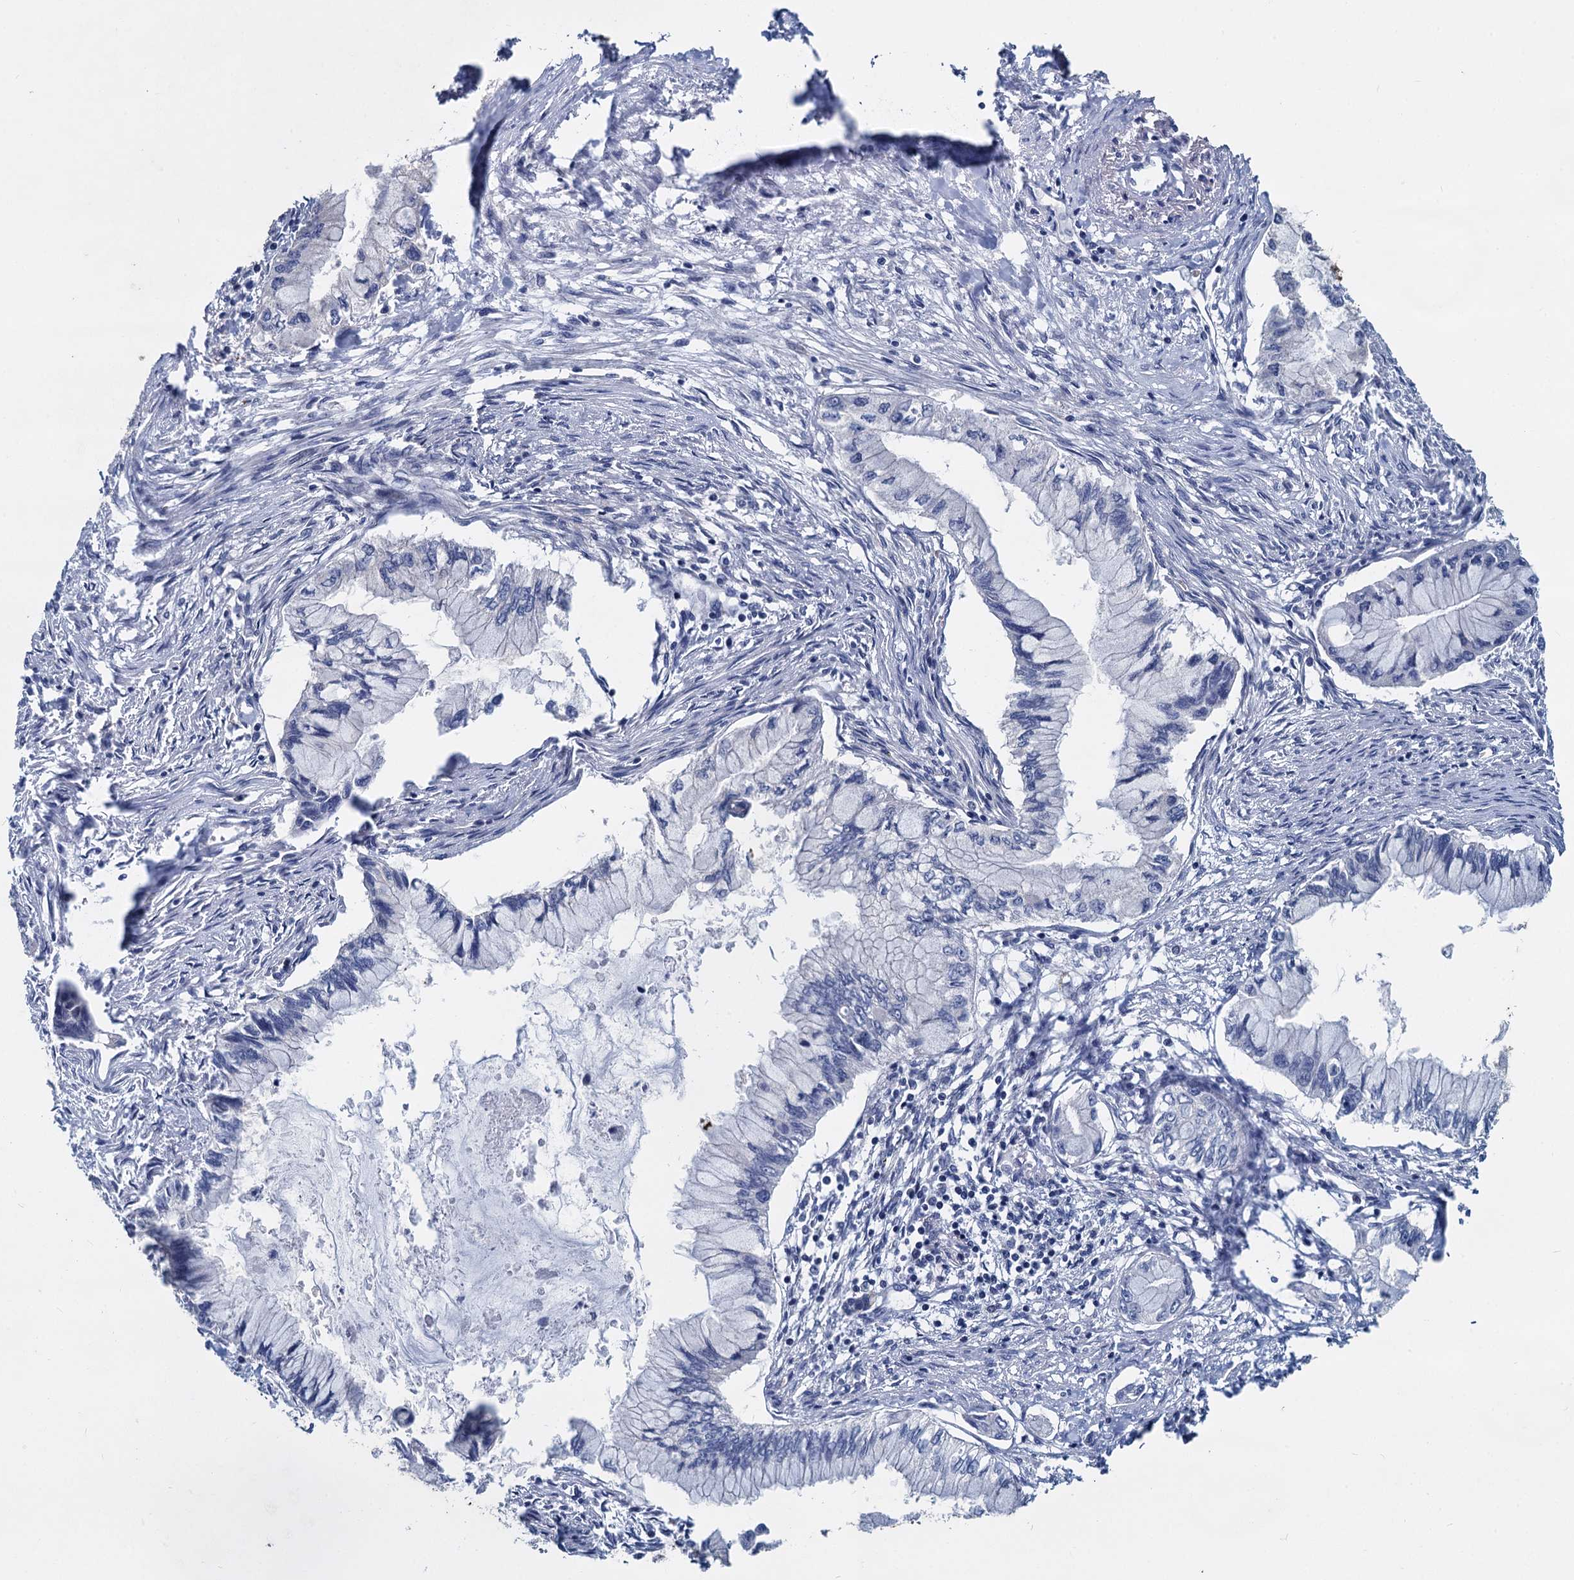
{"staining": {"intensity": "negative", "quantity": "none", "location": "none"}, "tissue": "pancreatic cancer", "cell_type": "Tumor cells", "image_type": "cancer", "snomed": [{"axis": "morphology", "description": "Adenocarcinoma, NOS"}, {"axis": "topography", "description": "Pancreas"}], "caption": "A histopathology image of human pancreatic cancer is negative for staining in tumor cells.", "gene": "TCTN2", "patient": {"sex": "male", "age": 48}}